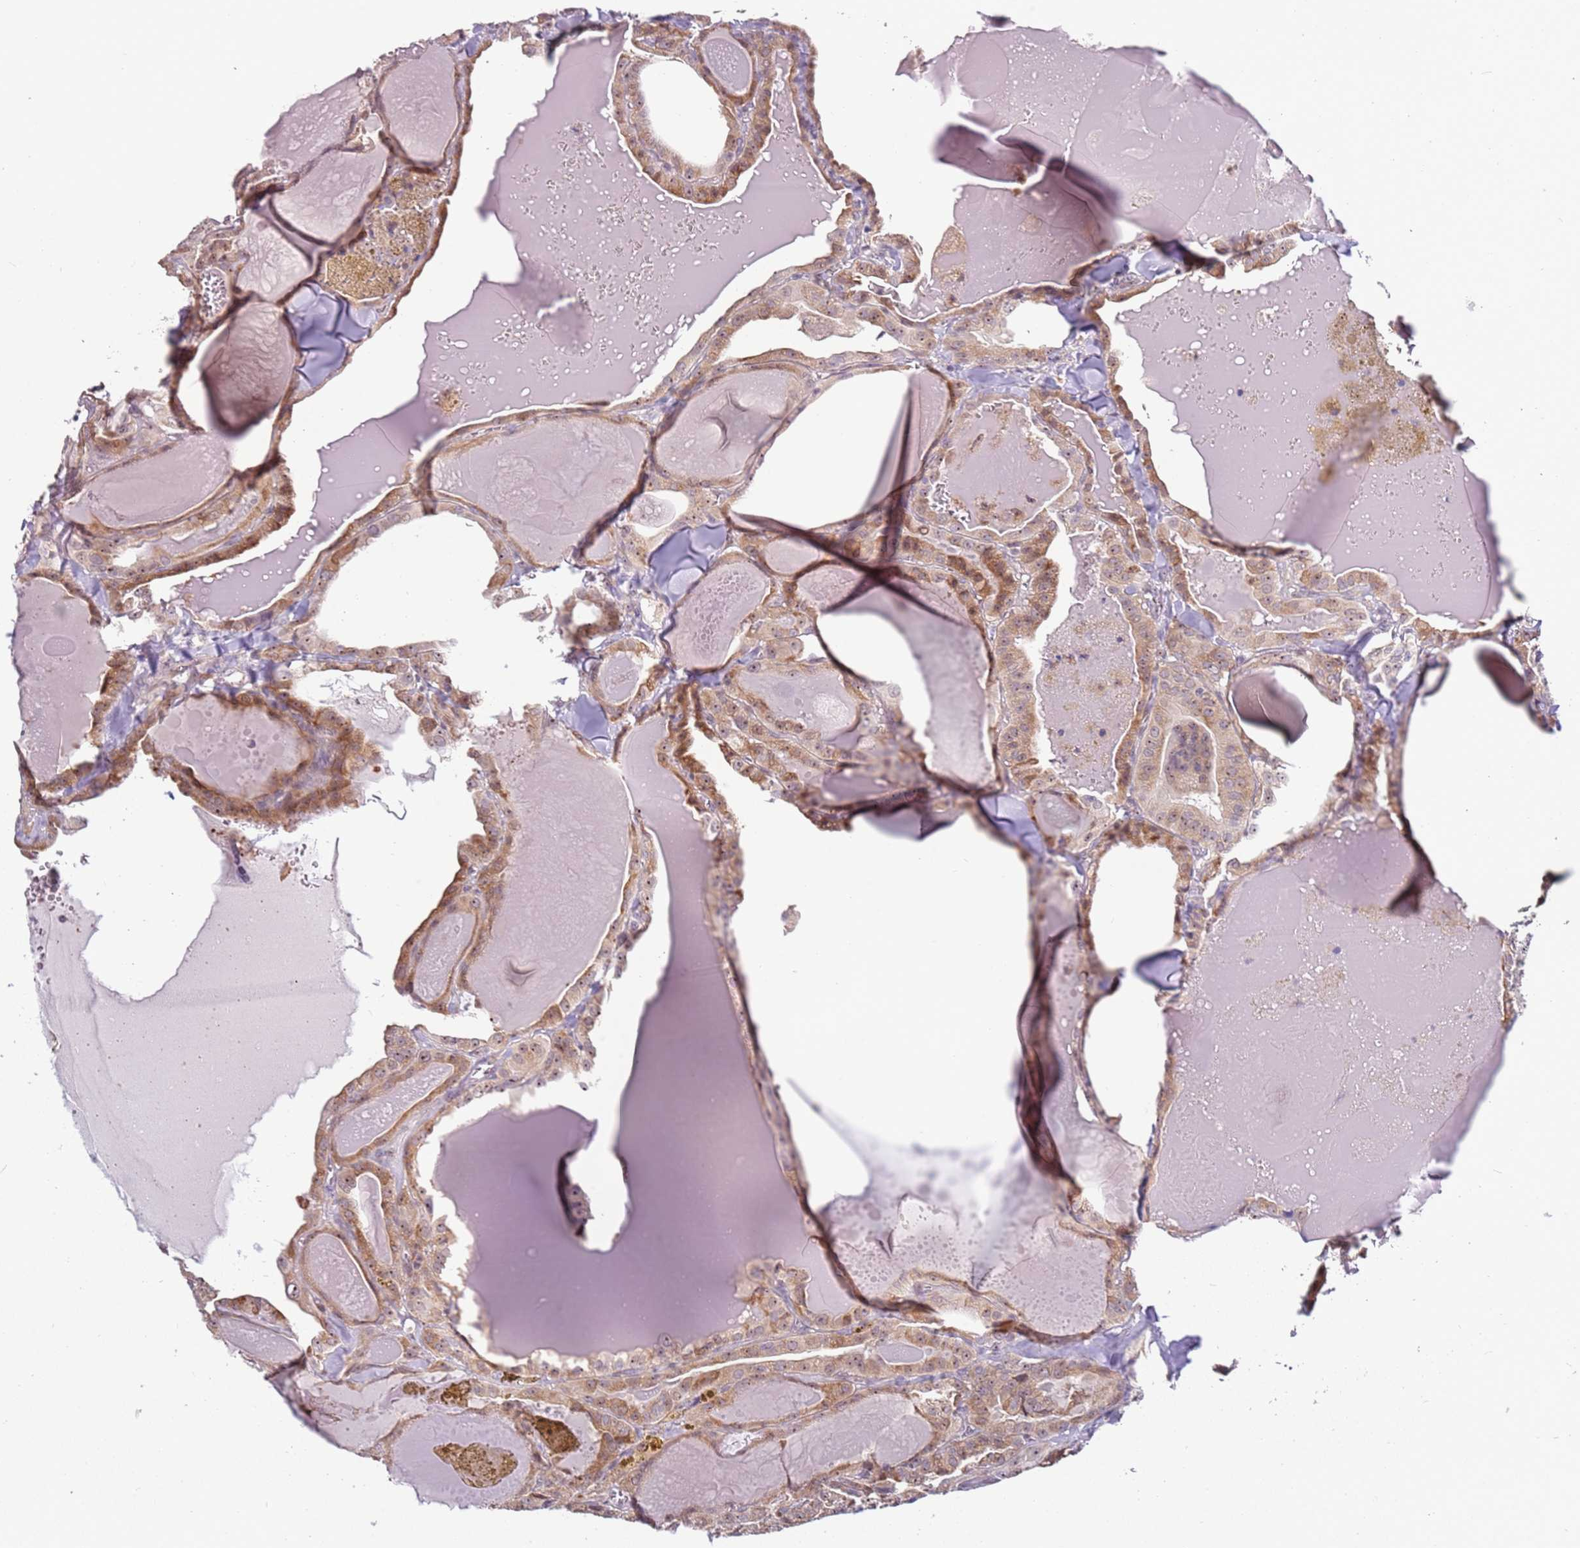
{"staining": {"intensity": "moderate", "quantity": ">75%", "location": "cytoplasmic/membranous,nuclear"}, "tissue": "thyroid cancer", "cell_type": "Tumor cells", "image_type": "cancer", "snomed": [{"axis": "morphology", "description": "Papillary adenocarcinoma, NOS"}, {"axis": "topography", "description": "Thyroid gland"}], "caption": "DAB (3,3'-diaminobenzidine) immunohistochemical staining of human thyroid papillary adenocarcinoma demonstrates moderate cytoplasmic/membranous and nuclear protein expression in approximately >75% of tumor cells.", "gene": "UCMA", "patient": {"sex": "male", "age": 52}}